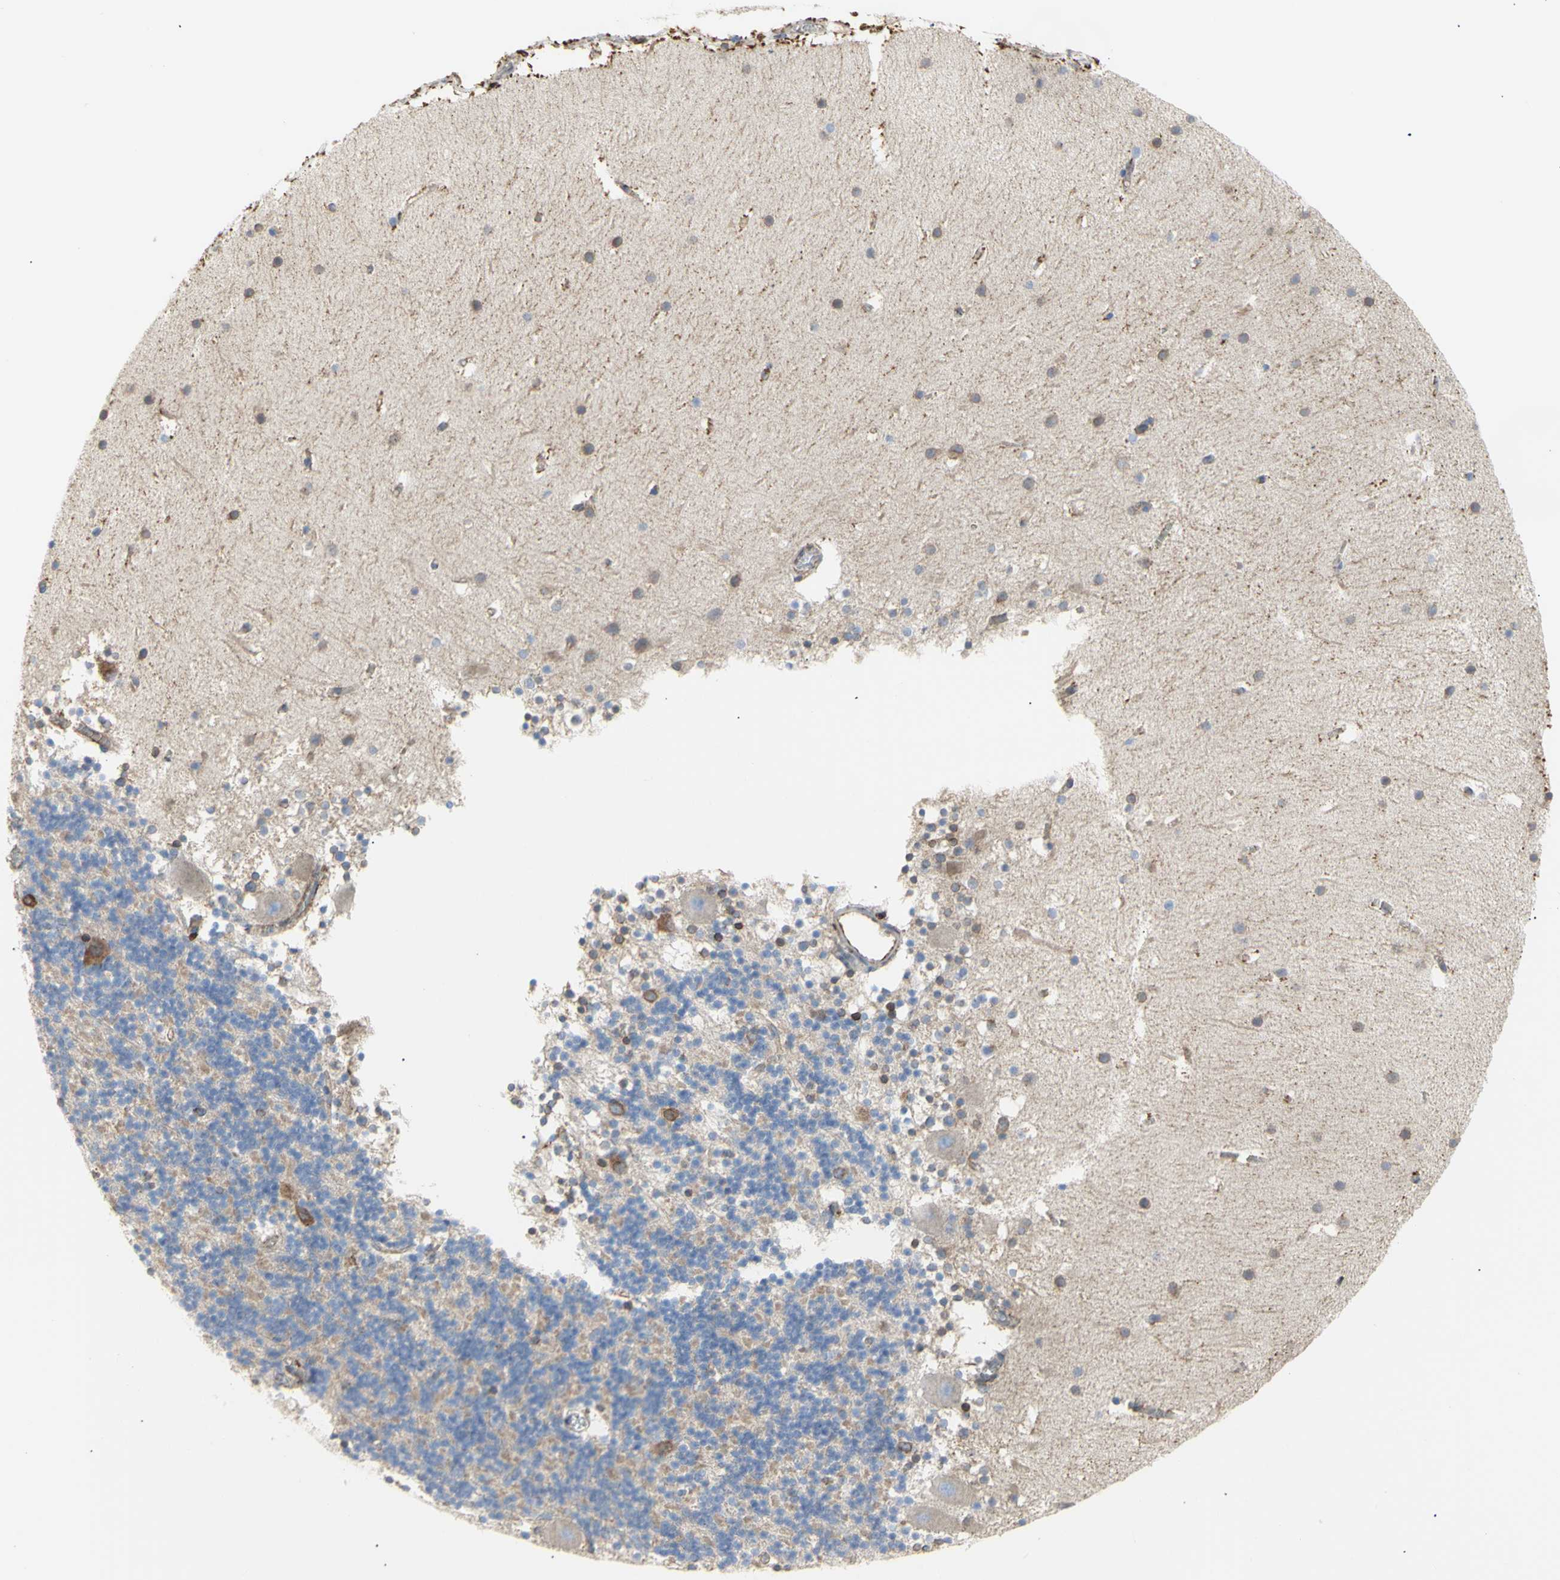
{"staining": {"intensity": "negative", "quantity": "none", "location": "none"}, "tissue": "cerebellum", "cell_type": "Cells in granular layer", "image_type": "normal", "snomed": [{"axis": "morphology", "description": "Normal tissue, NOS"}, {"axis": "topography", "description": "Cerebellum"}], "caption": "Unremarkable cerebellum was stained to show a protein in brown. There is no significant positivity in cells in granular layer.", "gene": "ERLIN1", "patient": {"sex": "male", "age": 45}}